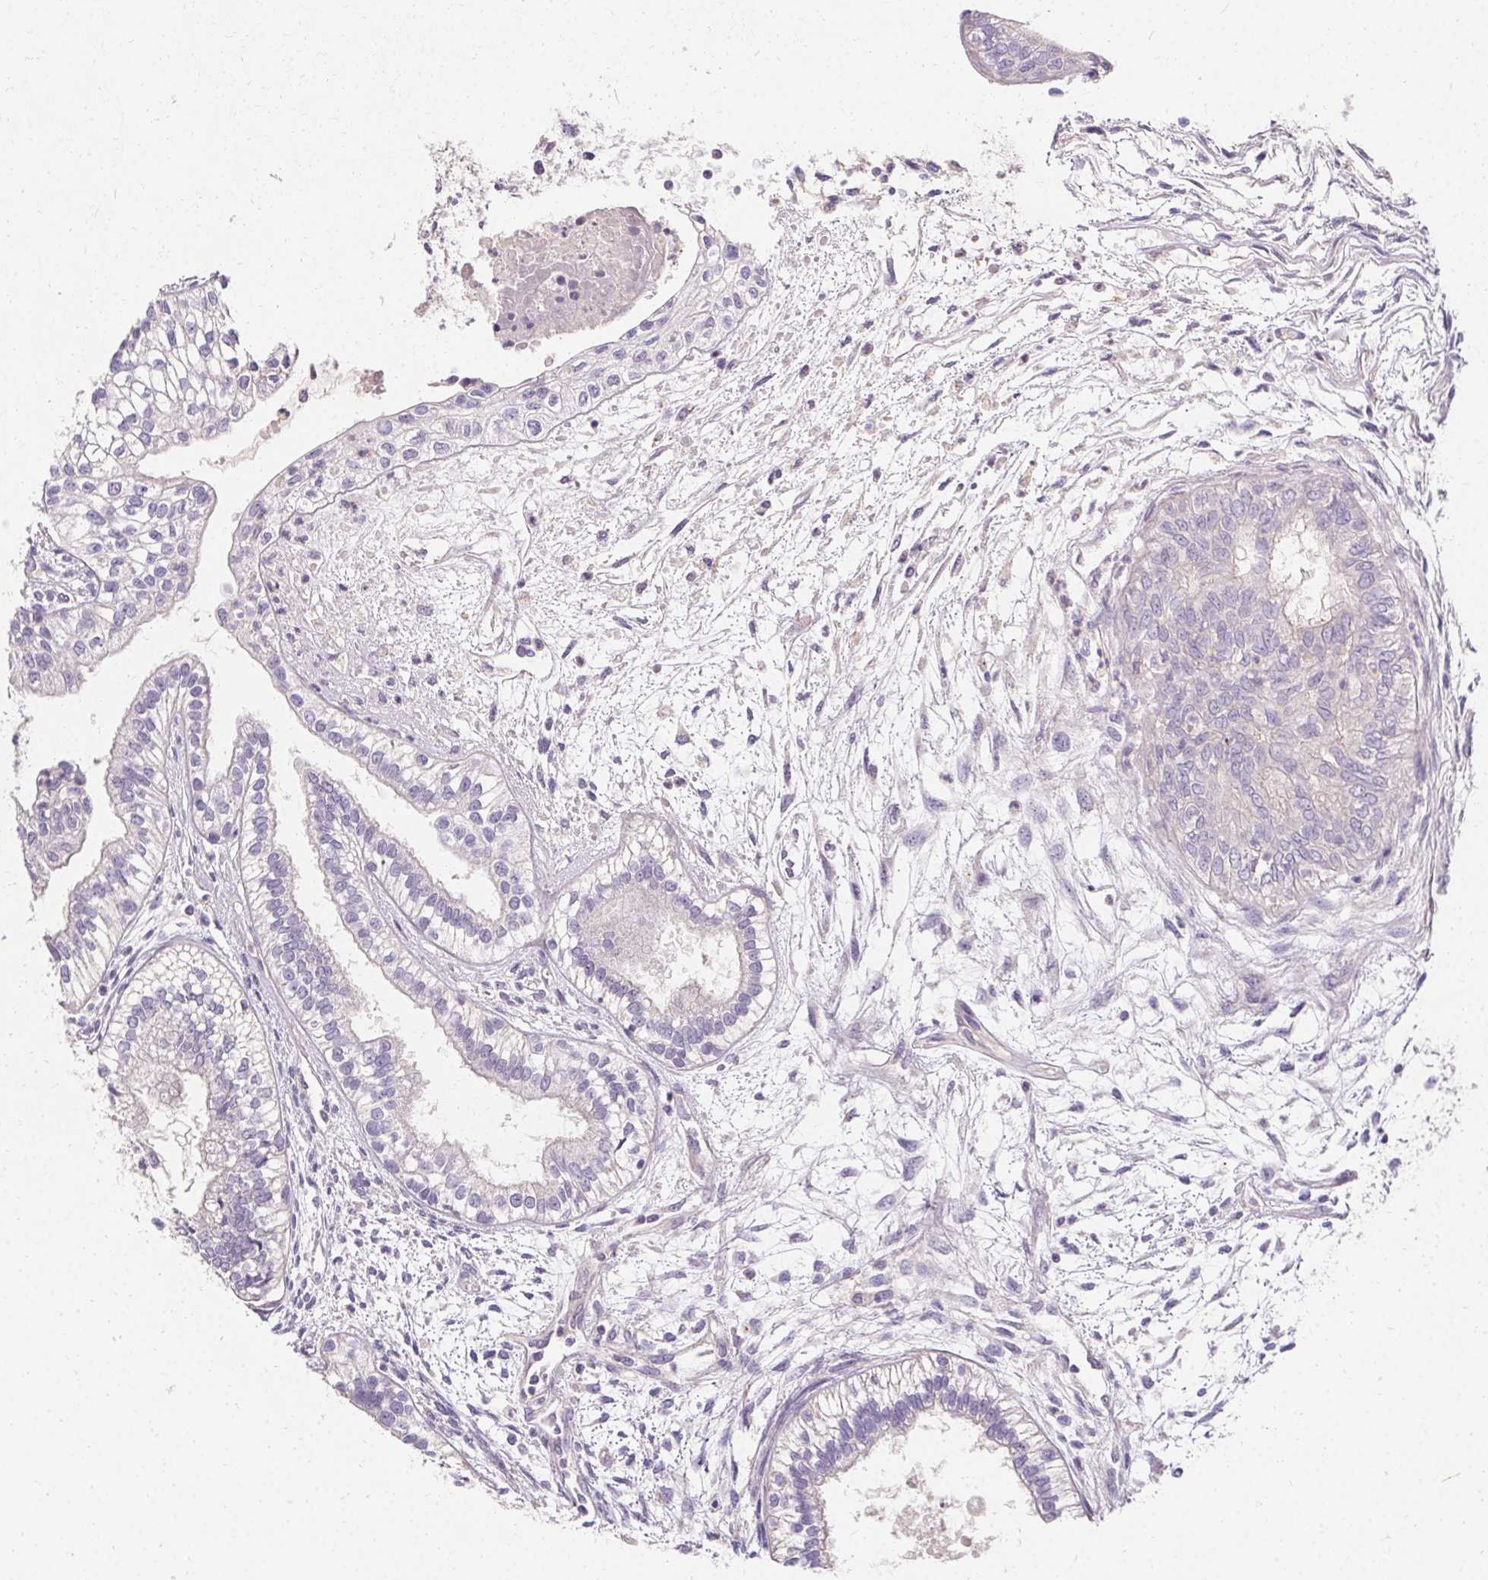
{"staining": {"intensity": "negative", "quantity": "none", "location": "none"}, "tissue": "testis cancer", "cell_type": "Tumor cells", "image_type": "cancer", "snomed": [{"axis": "morphology", "description": "Carcinoma, Embryonal, NOS"}, {"axis": "topography", "description": "Testis"}], "caption": "A high-resolution histopathology image shows immunohistochemistry (IHC) staining of testis cancer (embryonal carcinoma), which demonstrates no significant expression in tumor cells. (Stains: DAB immunohistochemistry (IHC) with hematoxylin counter stain, Microscopy: brightfield microscopy at high magnification).", "gene": "TRIP13", "patient": {"sex": "male", "age": 37}}